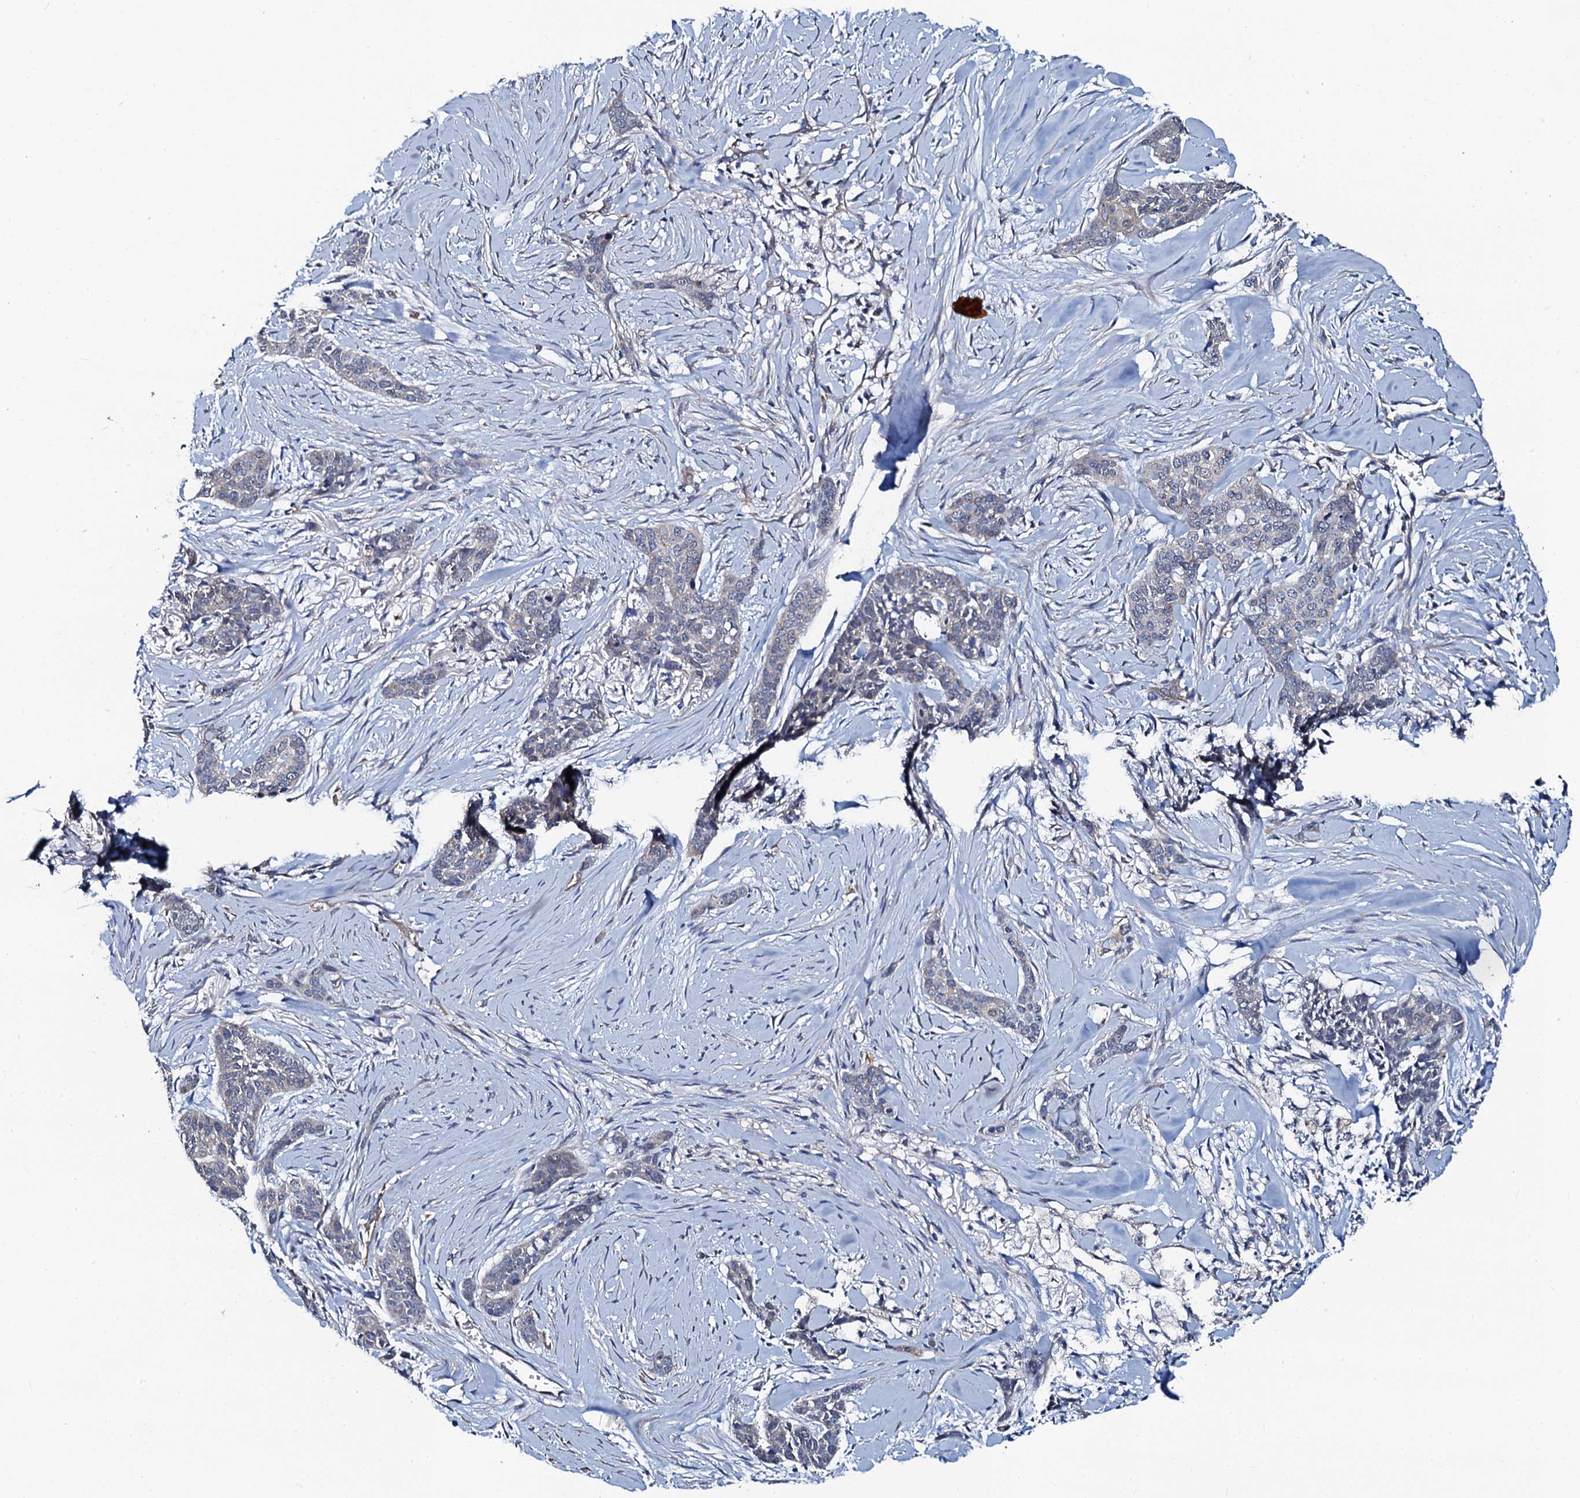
{"staining": {"intensity": "negative", "quantity": "none", "location": "none"}, "tissue": "skin cancer", "cell_type": "Tumor cells", "image_type": "cancer", "snomed": [{"axis": "morphology", "description": "Basal cell carcinoma"}, {"axis": "topography", "description": "Skin"}], "caption": "This is an immunohistochemistry image of human skin basal cell carcinoma. There is no staining in tumor cells.", "gene": "GLCE", "patient": {"sex": "female", "age": 64}}